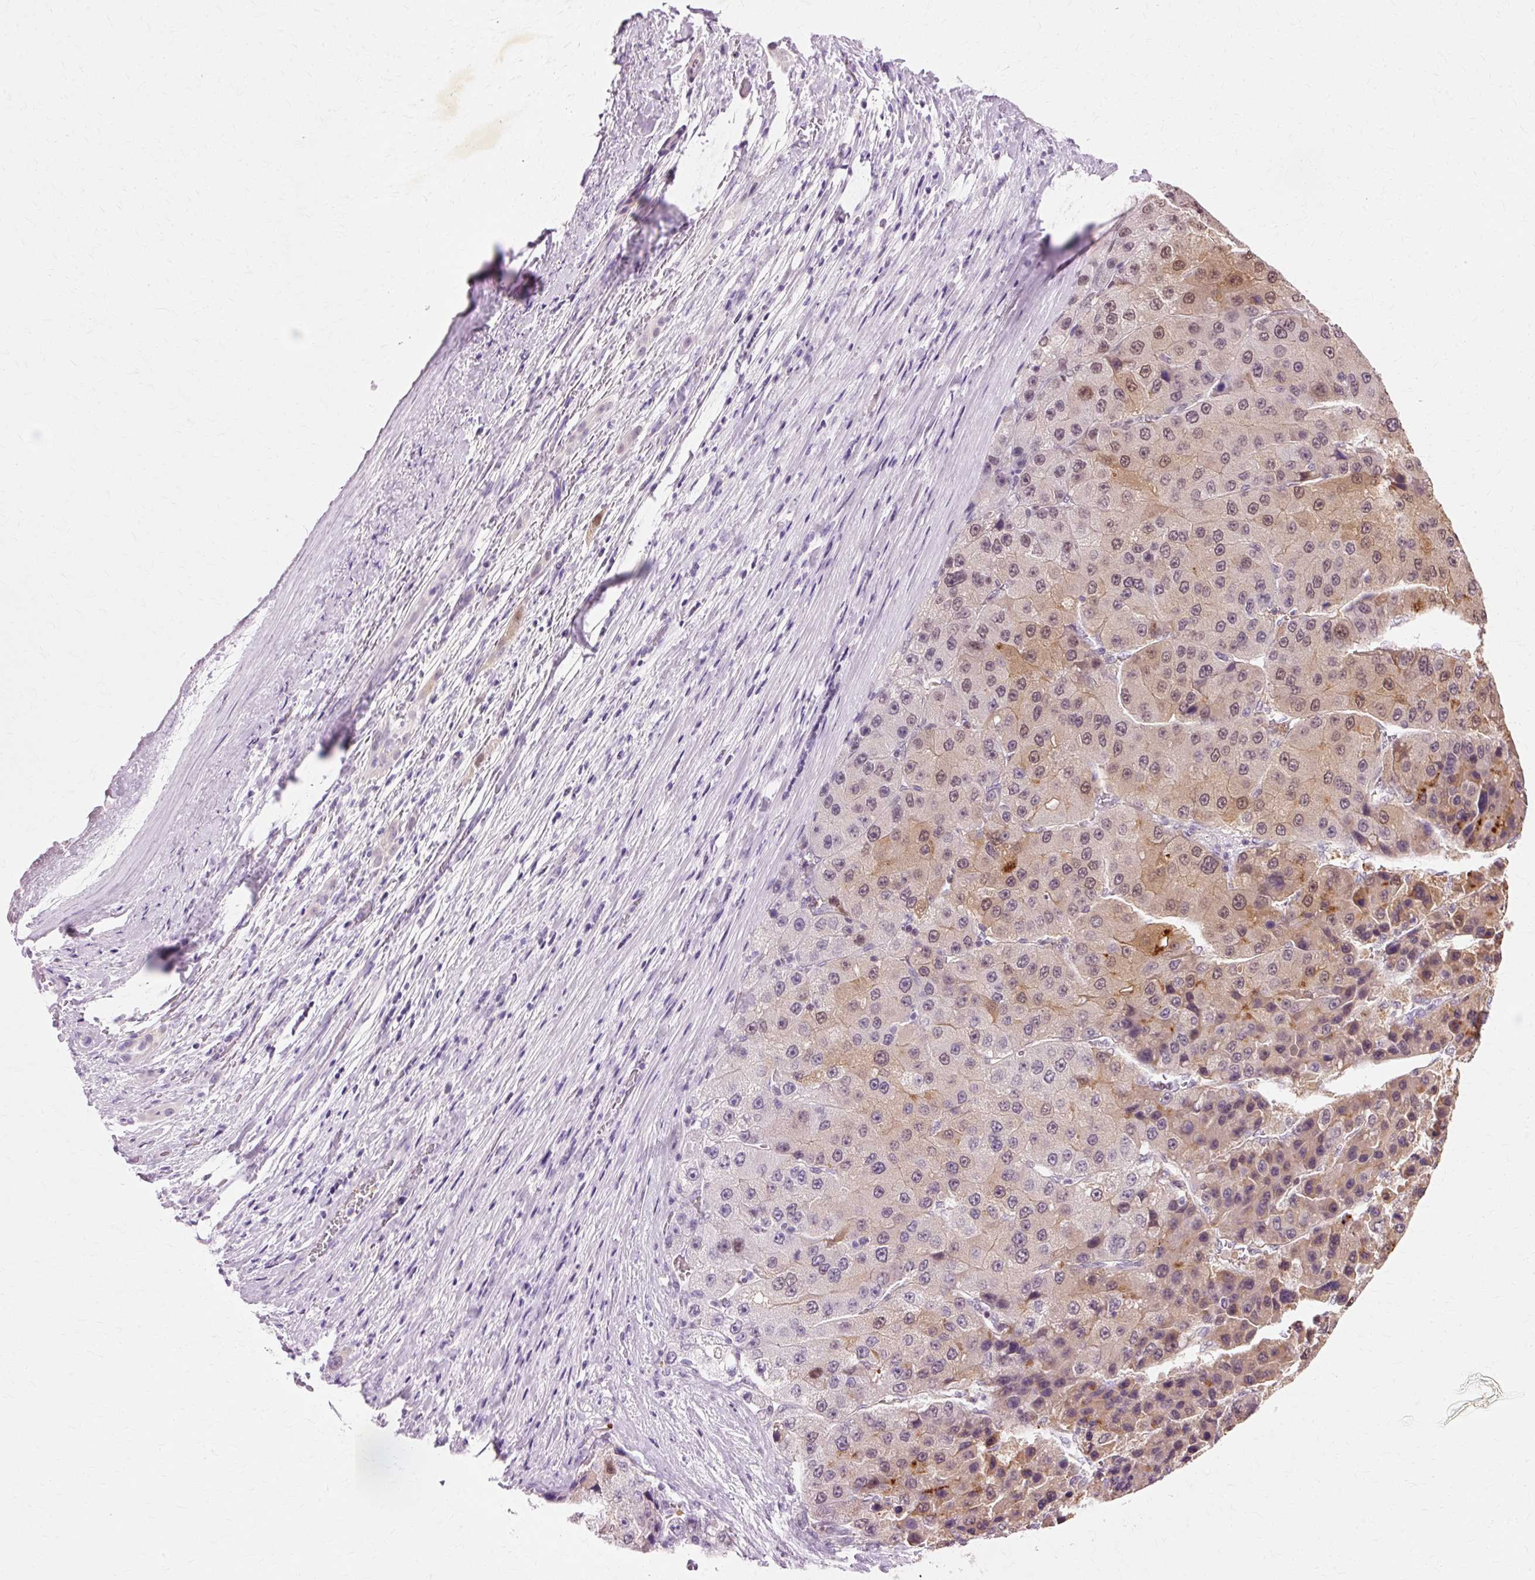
{"staining": {"intensity": "moderate", "quantity": "<25%", "location": "cytoplasmic/membranous,nuclear"}, "tissue": "liver cancer", "cell_type": "Tumor cells", "image_type": "cancer", "snomed": [{"axis": "morphology", "description": "Carcinoma, Hepatocellular, NOS"}, {"axis": "topography", "description": "Liver"}], "caption": "Immunohistochemistry (IHC) micrograph of neoplastic tissue: human liver cancer (hepatocellular carcinoma) stained using immunohistochemistry (IHC) reveals low levels of moderate protein expression localized specifically in the cytoplasmic/membranous and nuclear of tumor cells, appearing as a cytoplasmic/membranous and nuclear brown color.", "gene": "VN1R2", "patient": {"sex": "female", "age": 73}}